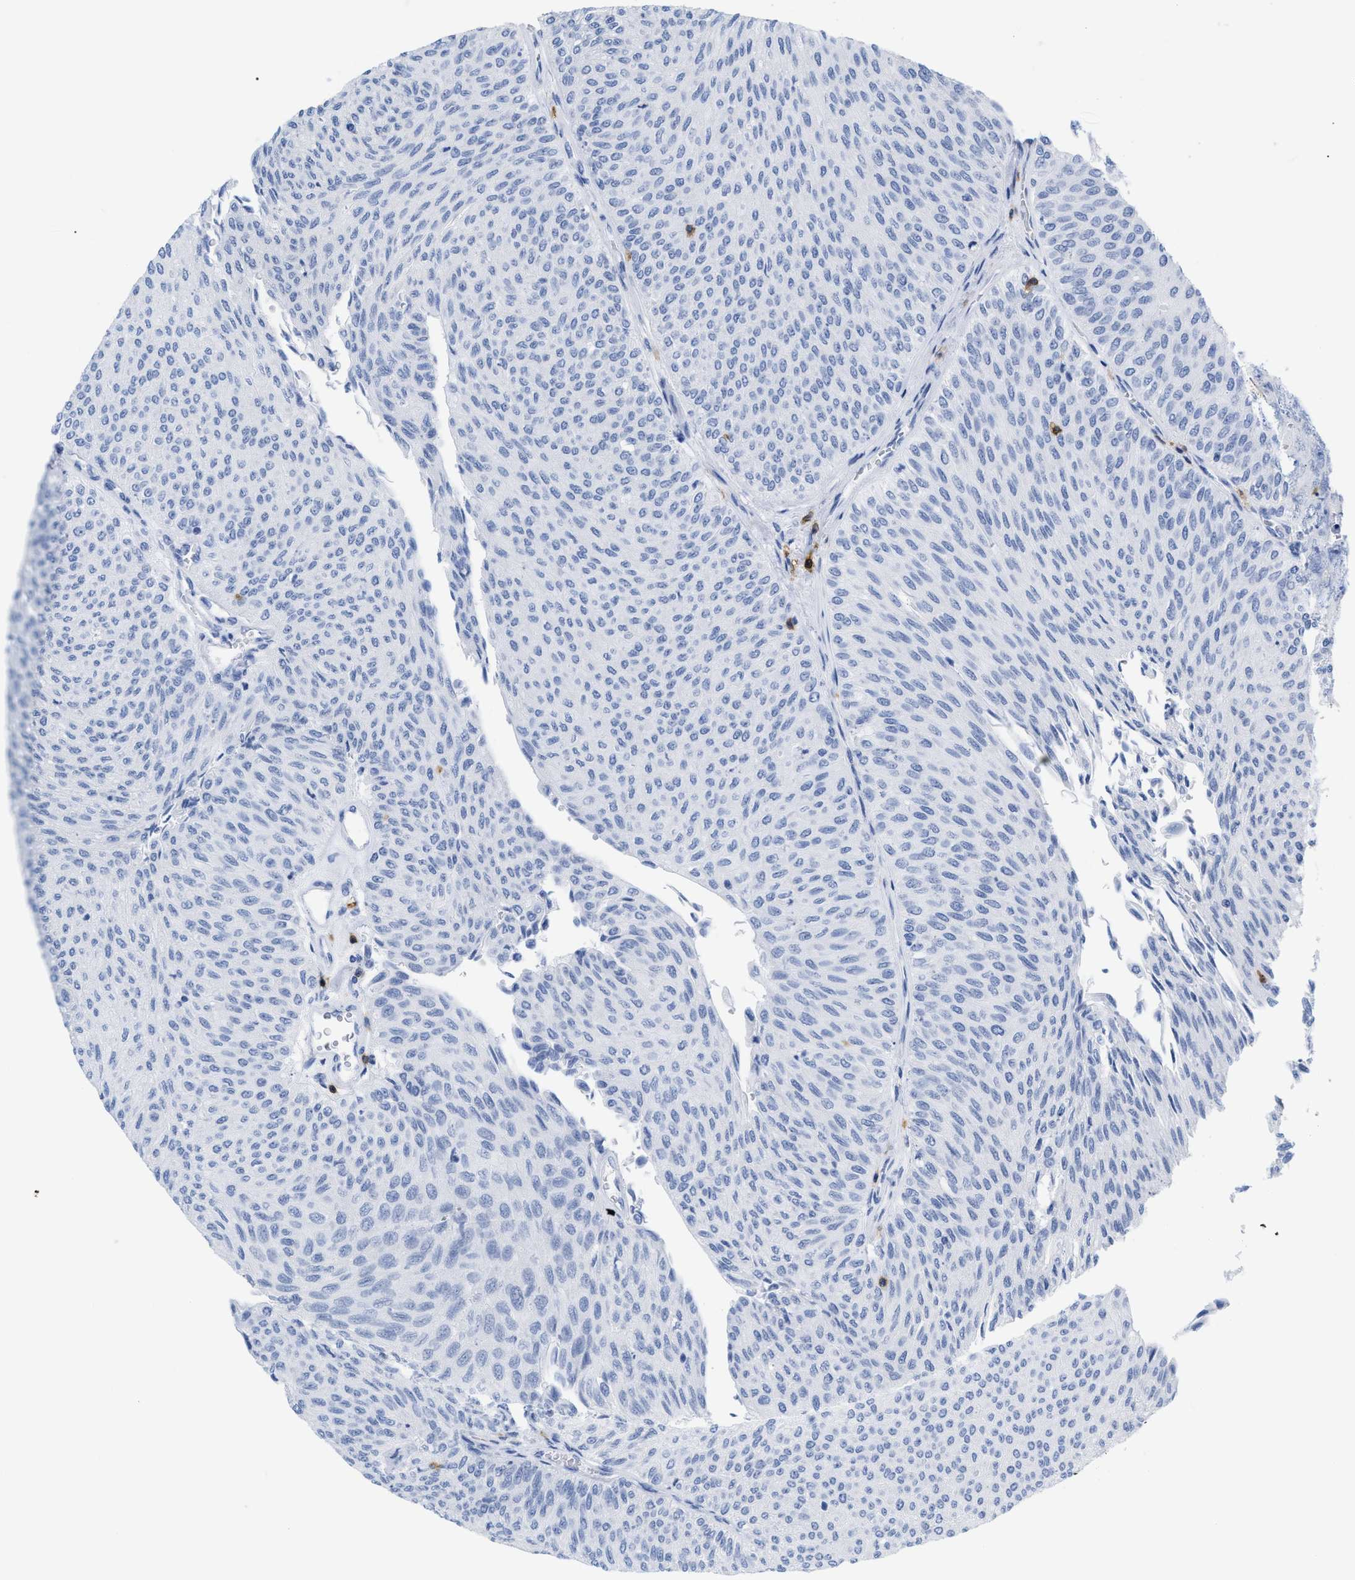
{"staining": {"intensity": "negative", "quantity": "none", "location": "none"}, "tissue": "urothelial cancer", "cell_type": "Tumor cells", "image_type": "cancer", "snomed": [{"axis": "morphology", "description": "Urothelial carcinoma, Low grade"}, {"axis": "topography", "description": "Urinary bladder"}], "caption": "Urothelial carcinoma (low-grade) was stained to show a protein in brown. There is no significant staining in tumor cells.", "gene": "CD5", "patient": {"sex": "male", "age": 78}}